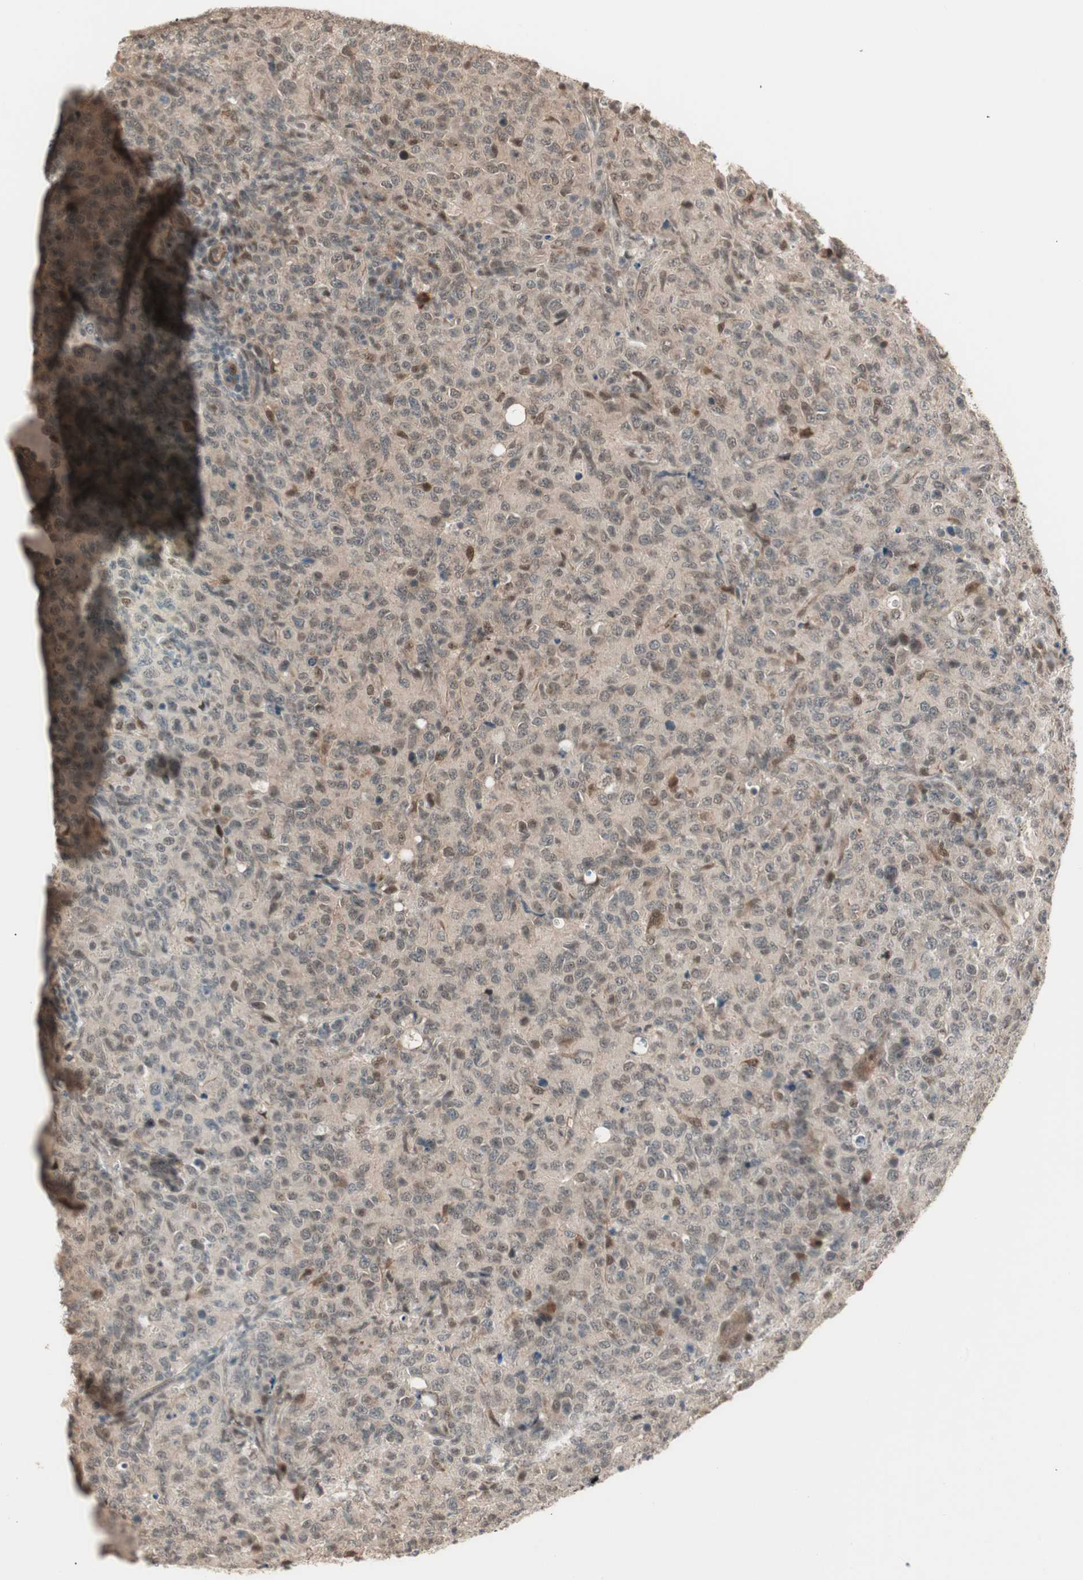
{"staining": {"intensity": "weak", "quantity": "25%-75%", "location": "cytoplasmic/membranous,nuclear"}, "tissue": "lymphoma", "cell_type": "Tumor cells", "image_type": "cancer", "snomed": [{"axis": "morphology", "description": "Malignant lymphoma, non-Hodgkin's type, High grade"}, {"axis": "topography", "description": "Tonsil"}], "caption": "Tumor cells reveal weak cytoplasmic/membranous and nuclear staining in about 25%-75% of cells in high-grade malignant lymphoma, non-Hodgkin's type. The staining was performed using DAB to visualize the protein expression in brown, while the nuclei were stained in blue with hematoxylin (Magnification: 20x).", "gene": "ZSCAN31", "patient": {"sex": "female", "age": 36}}